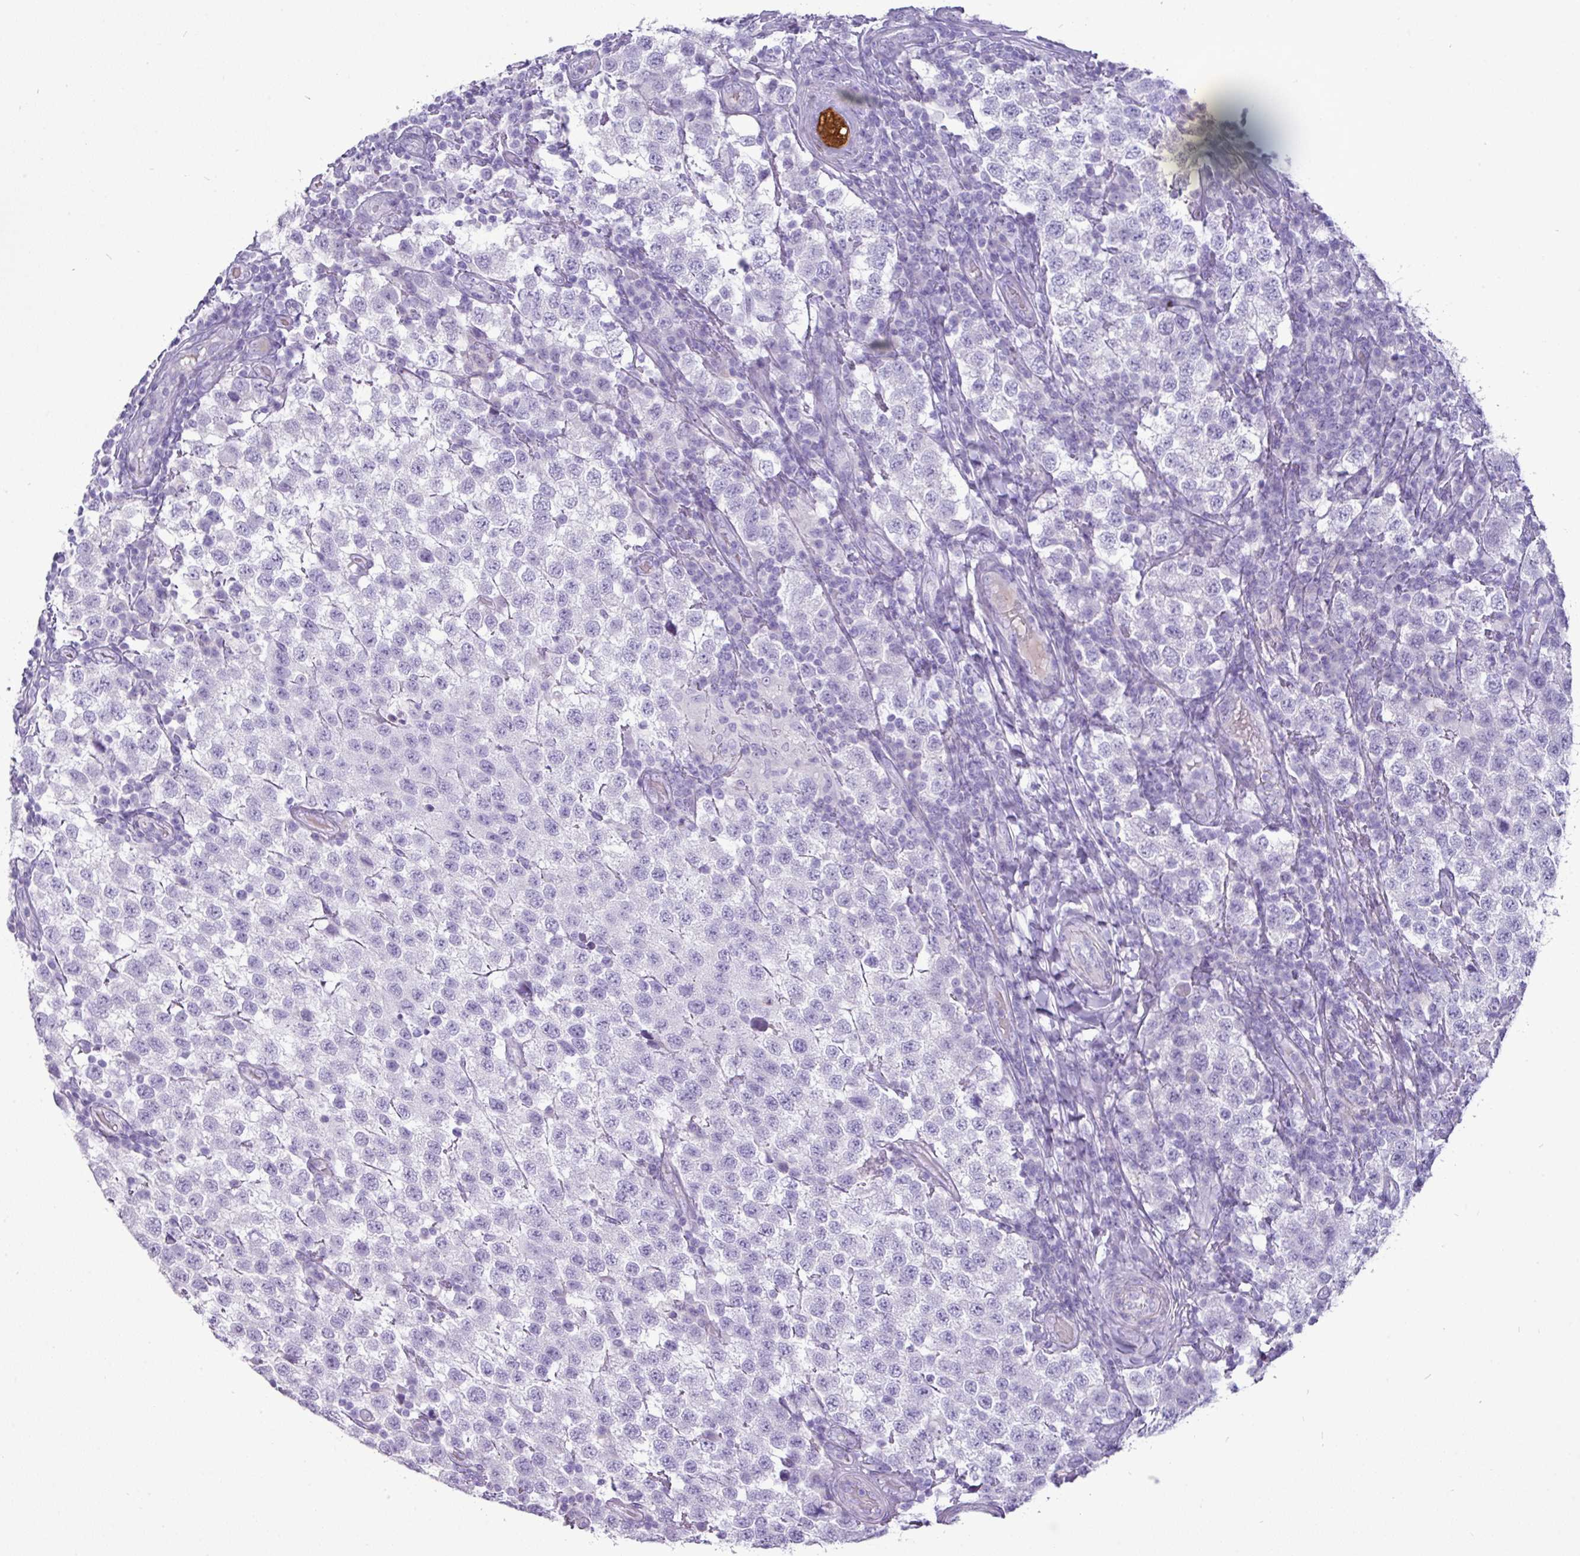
{"staining": {"intensity": "negative", "quantity": "none", "location": "none"}, "tissue": "testis cancer", "cell_type": "Tumor cells", "image_type": "cancer", "snomed": [{"axis": "morphology", "description": "Seminoma, NOS"}, {"axis": "topography", "description": "Testis"}], "caption": "This is an immunohistochemistry (IHC) image of testis seminoma. There is no staining in tumor cells.", "gene": "GSTA3", "patient": {"sex": "male", "age": 34}}